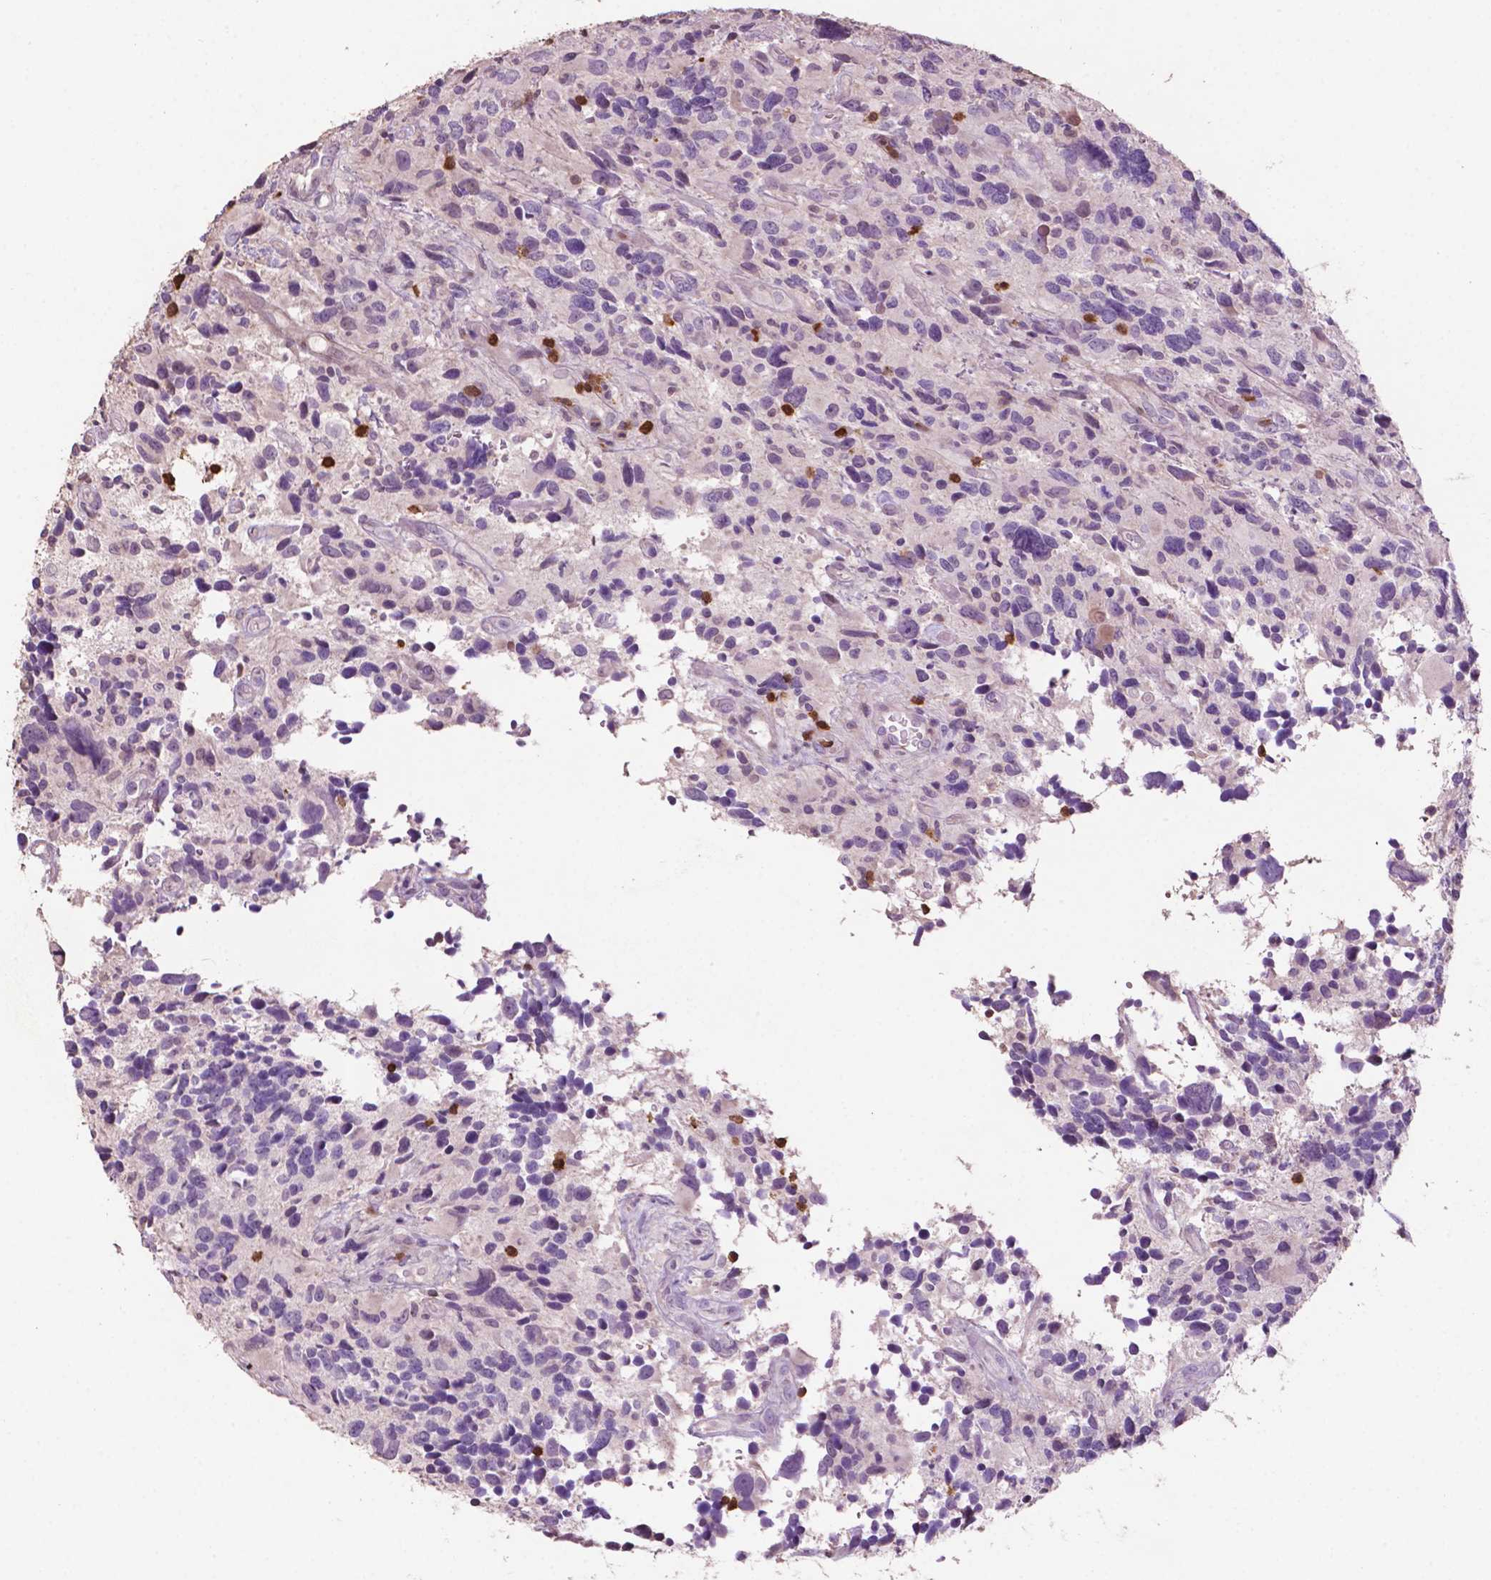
{"staining": {"intensity": "negative", "quantity": "none", "location": "none"}, "tissue": "glioma", "cell_type": "Tumor cells", "image_type": "cancer", "snomed": [{"axis": "morphology", "description": "Glioma, malignant, High grade"}, {"axis": "topography", "description": "Brain"}], "caption": "An image of malignant glioma (high-grade) stained for a protein displays no brown staining in tumor cells. (DAB immunohistochemistry visualized using brightfield microscopy, high magnification).", "gene": "TBC1D10C", "patient": {"sex": "male", "age": 46}}